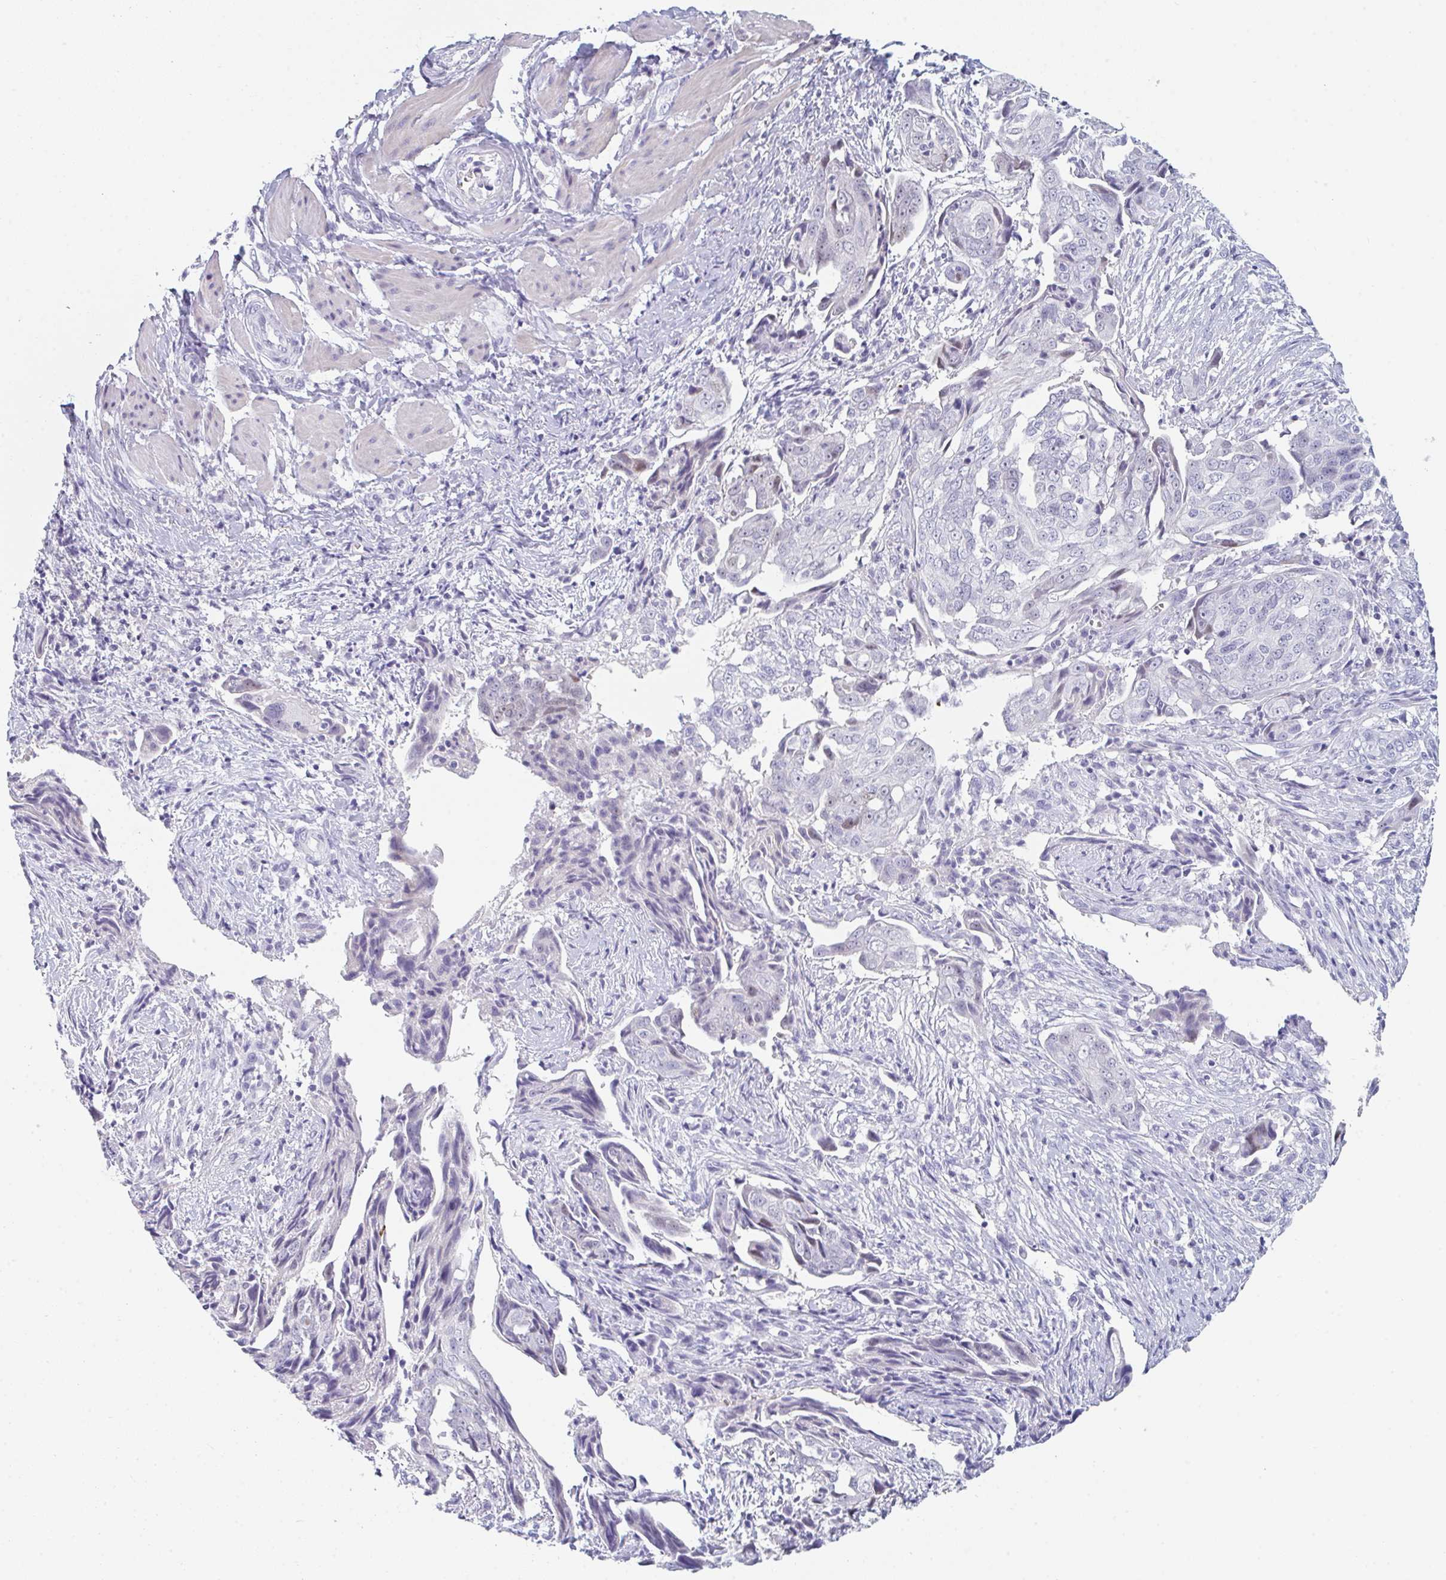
{"staining": {"intensity": "negative", "quantity": "none", "location": "none"}, "tissue": "ovarian cancer", "cell_type": "Tumor cells", "image_type": "cancer", "snomed": [{"axis": "morphology", "description": "Carcinoma, endometroid"}, {"axis": "topography", "description": "Ovary"}], "caption": "There is no significant staining in tumor cells of ovarian endometroid carcinoma.", "gene": "RUBCN", "patient": {"sex": "female", "age": 70}}